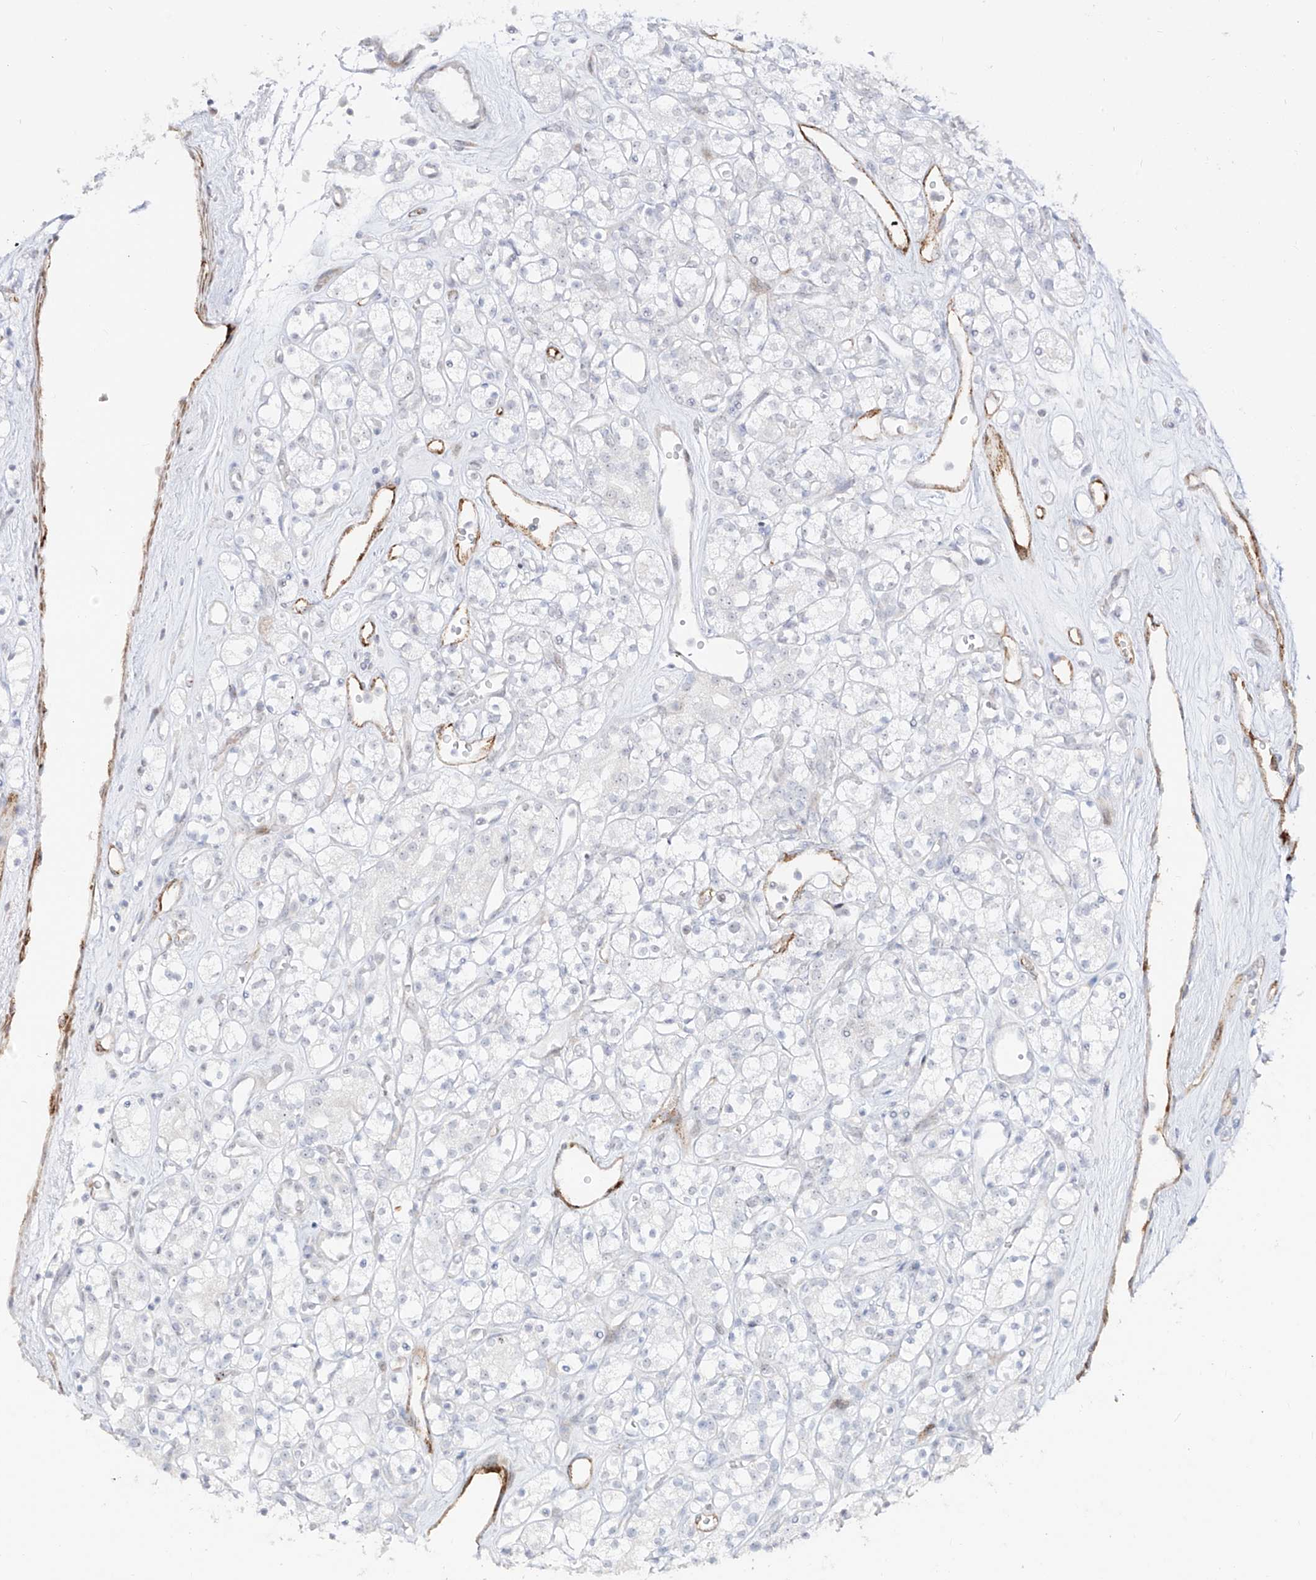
{"staining": {"intensity": "negative", "quantity": "none", "location": "none"}, "tissue": "renal cancer", "cell_type": "Tumor cells", "image_type": "cancer", "snomed": [{"axis": "morphology", "description": "Adenocarcinoma, NOS"}, {"axis": "topography", "description": "Kidney"}], "caption": "An image of human renal cancer (adenocarcinoma) is negative for staining in tumor cells.", "gene": "ZNF180", "patient": {"sex": "male", "age": 77}}